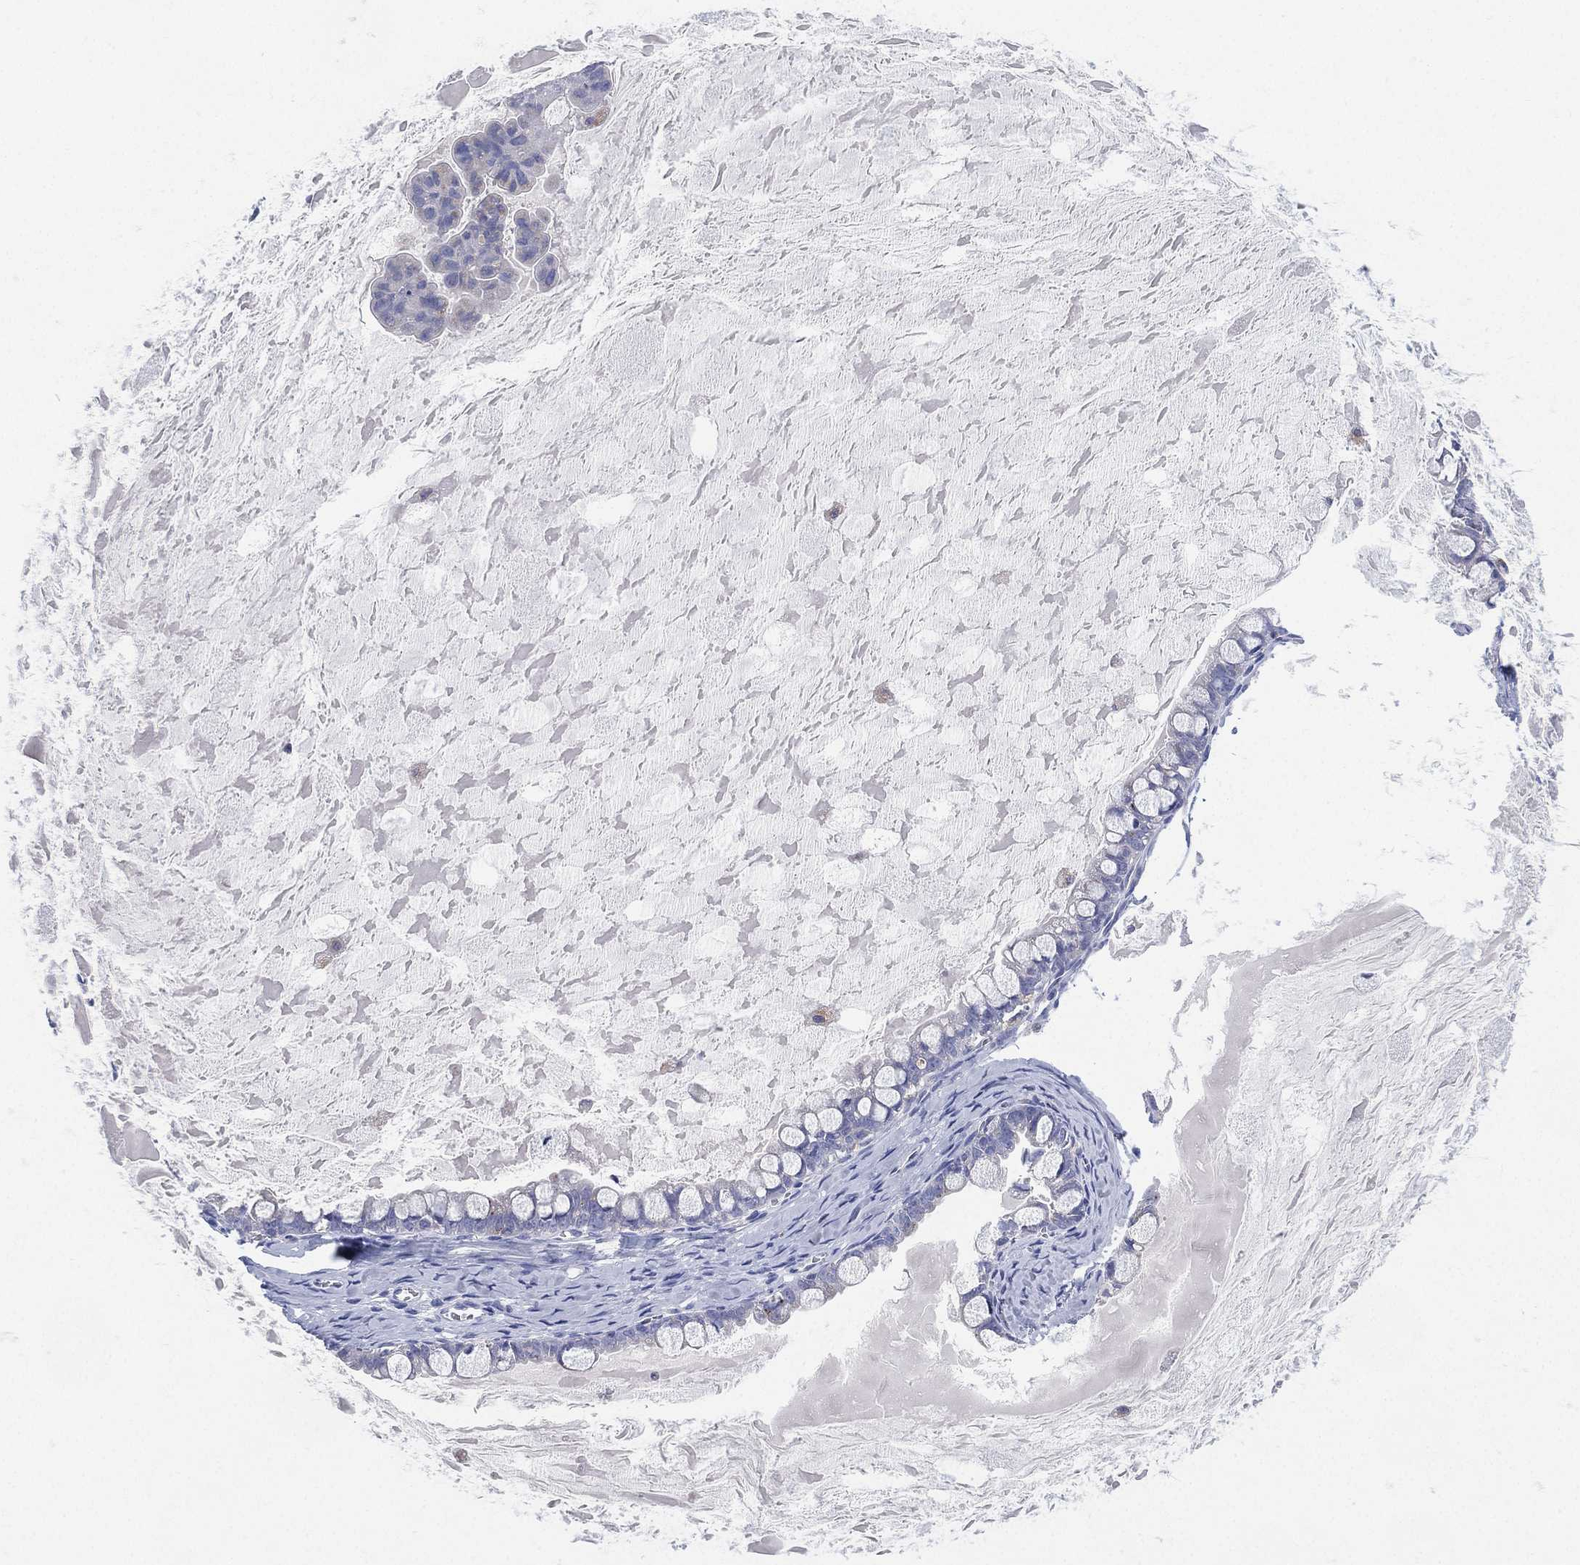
{"staining": {"intensity": "negative", "quantity": "none", "location": "none"}, "tissue": "ovarian cancer", "cell_type": "Tumor cells", "image_type": "cancer", "snomed": [{"axis": "morphology", "description": "Cystadenocarcinoma, mucinous, NOS"}, {"axis": "topography", "description": "Ovary"}], "caption": "The IHC photomicrograph has no significant expression in tumor cells of ovarian mucinous cystadenocarcinoma tissue.", "gene": "GALNS", "patient": {"sex": "female", "age": 63}}